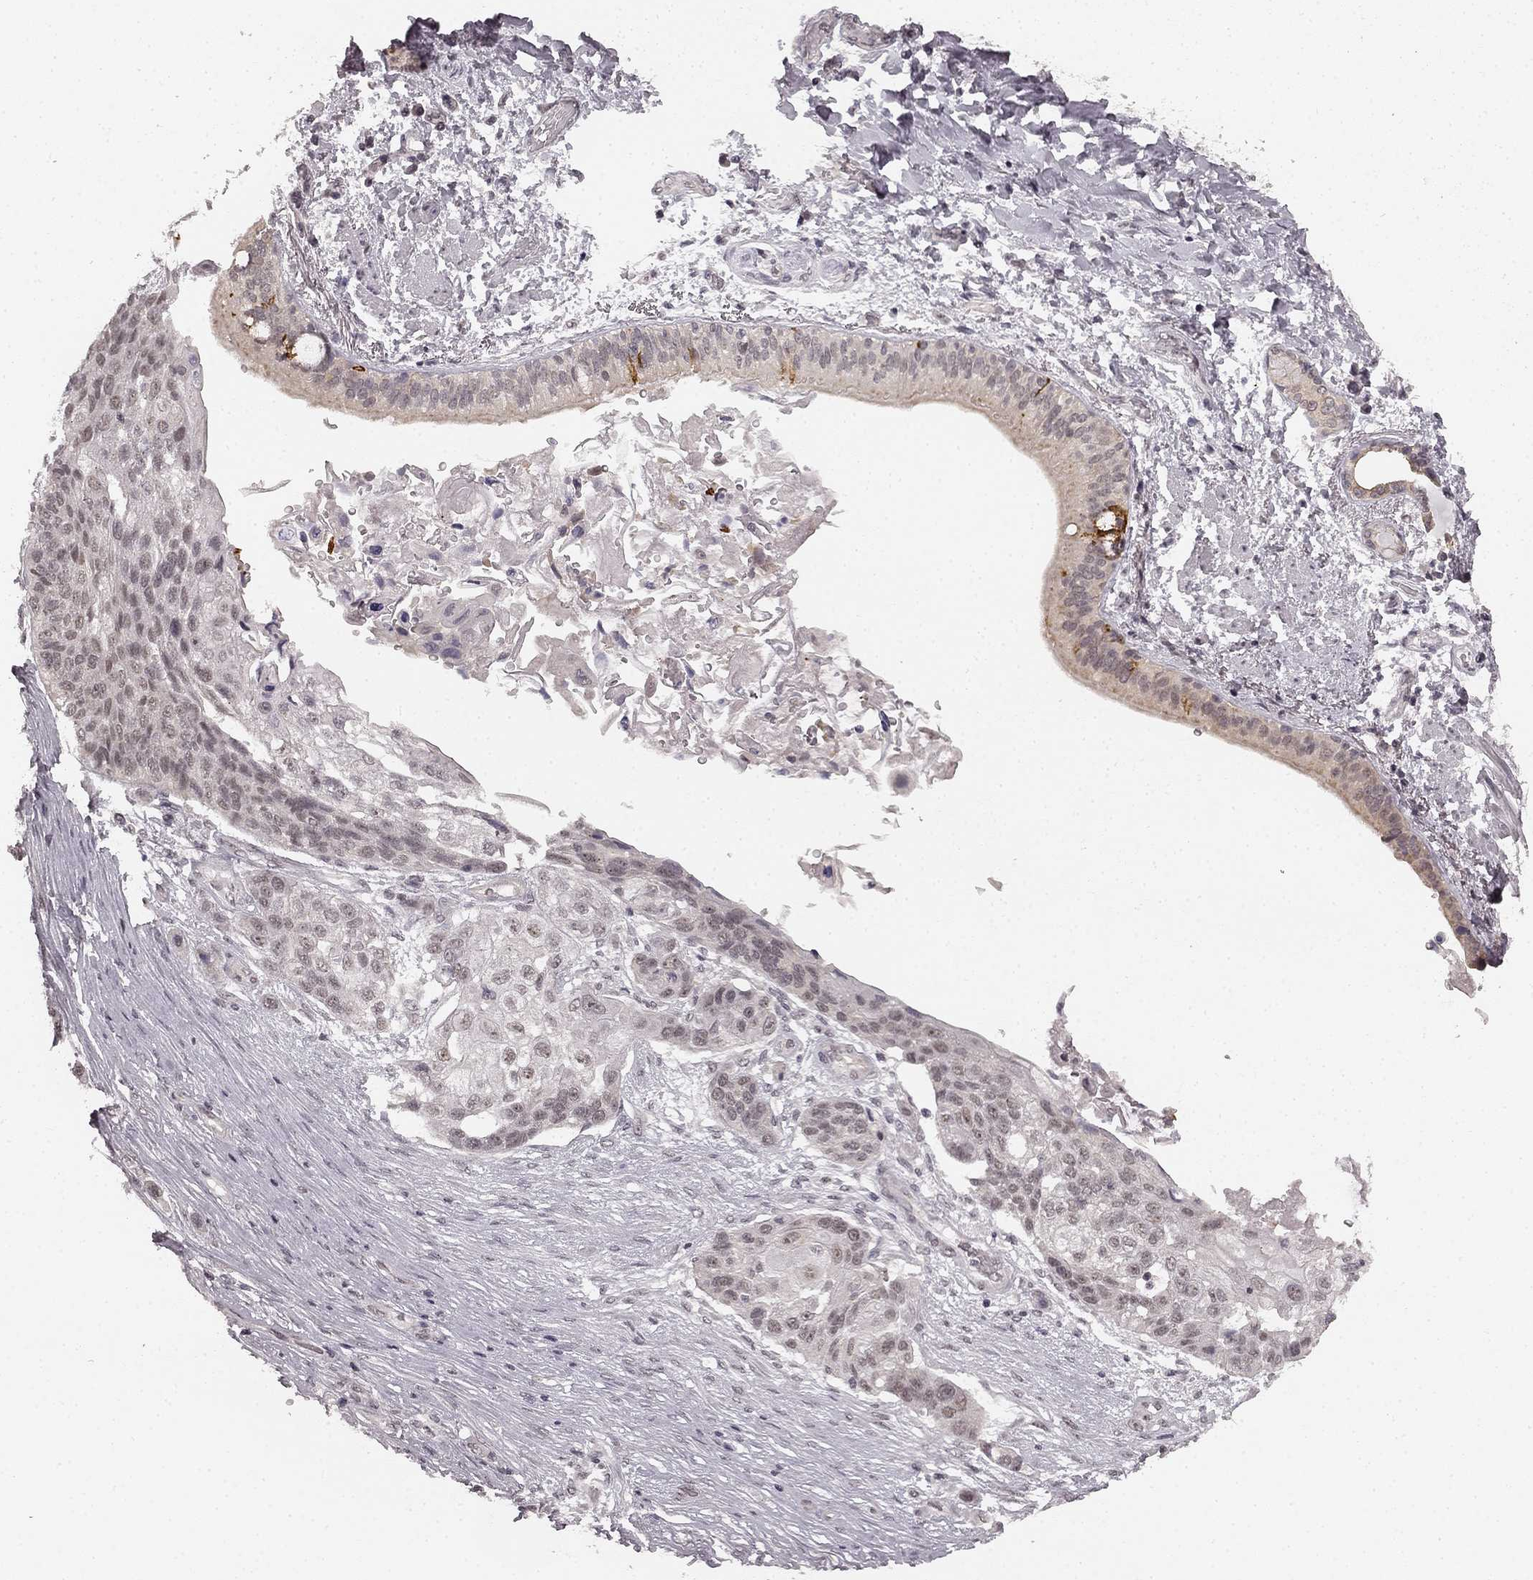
{"staining": {"intensity": "negative", "quantity": "none", "location": "none"}, "tissue": "lung cancer", "cell_type": "Tumor cells", "image_type": "cancer", "snomed": [{"axis": "morphology", "description": "Squamous cell carcinoma, NOS"}, {"axis": "topography", "description": "Lung"}], "caption": "This is a micrograph of immunohistochemistry staining of lung cancer, which shows no expression in tumor cells. The staining is performed using DAB brown chromogen with nuclei counter-stained in using hematoxylin.", "gene": "HCN4", "patient": {"sex": "male", "age": 69}}